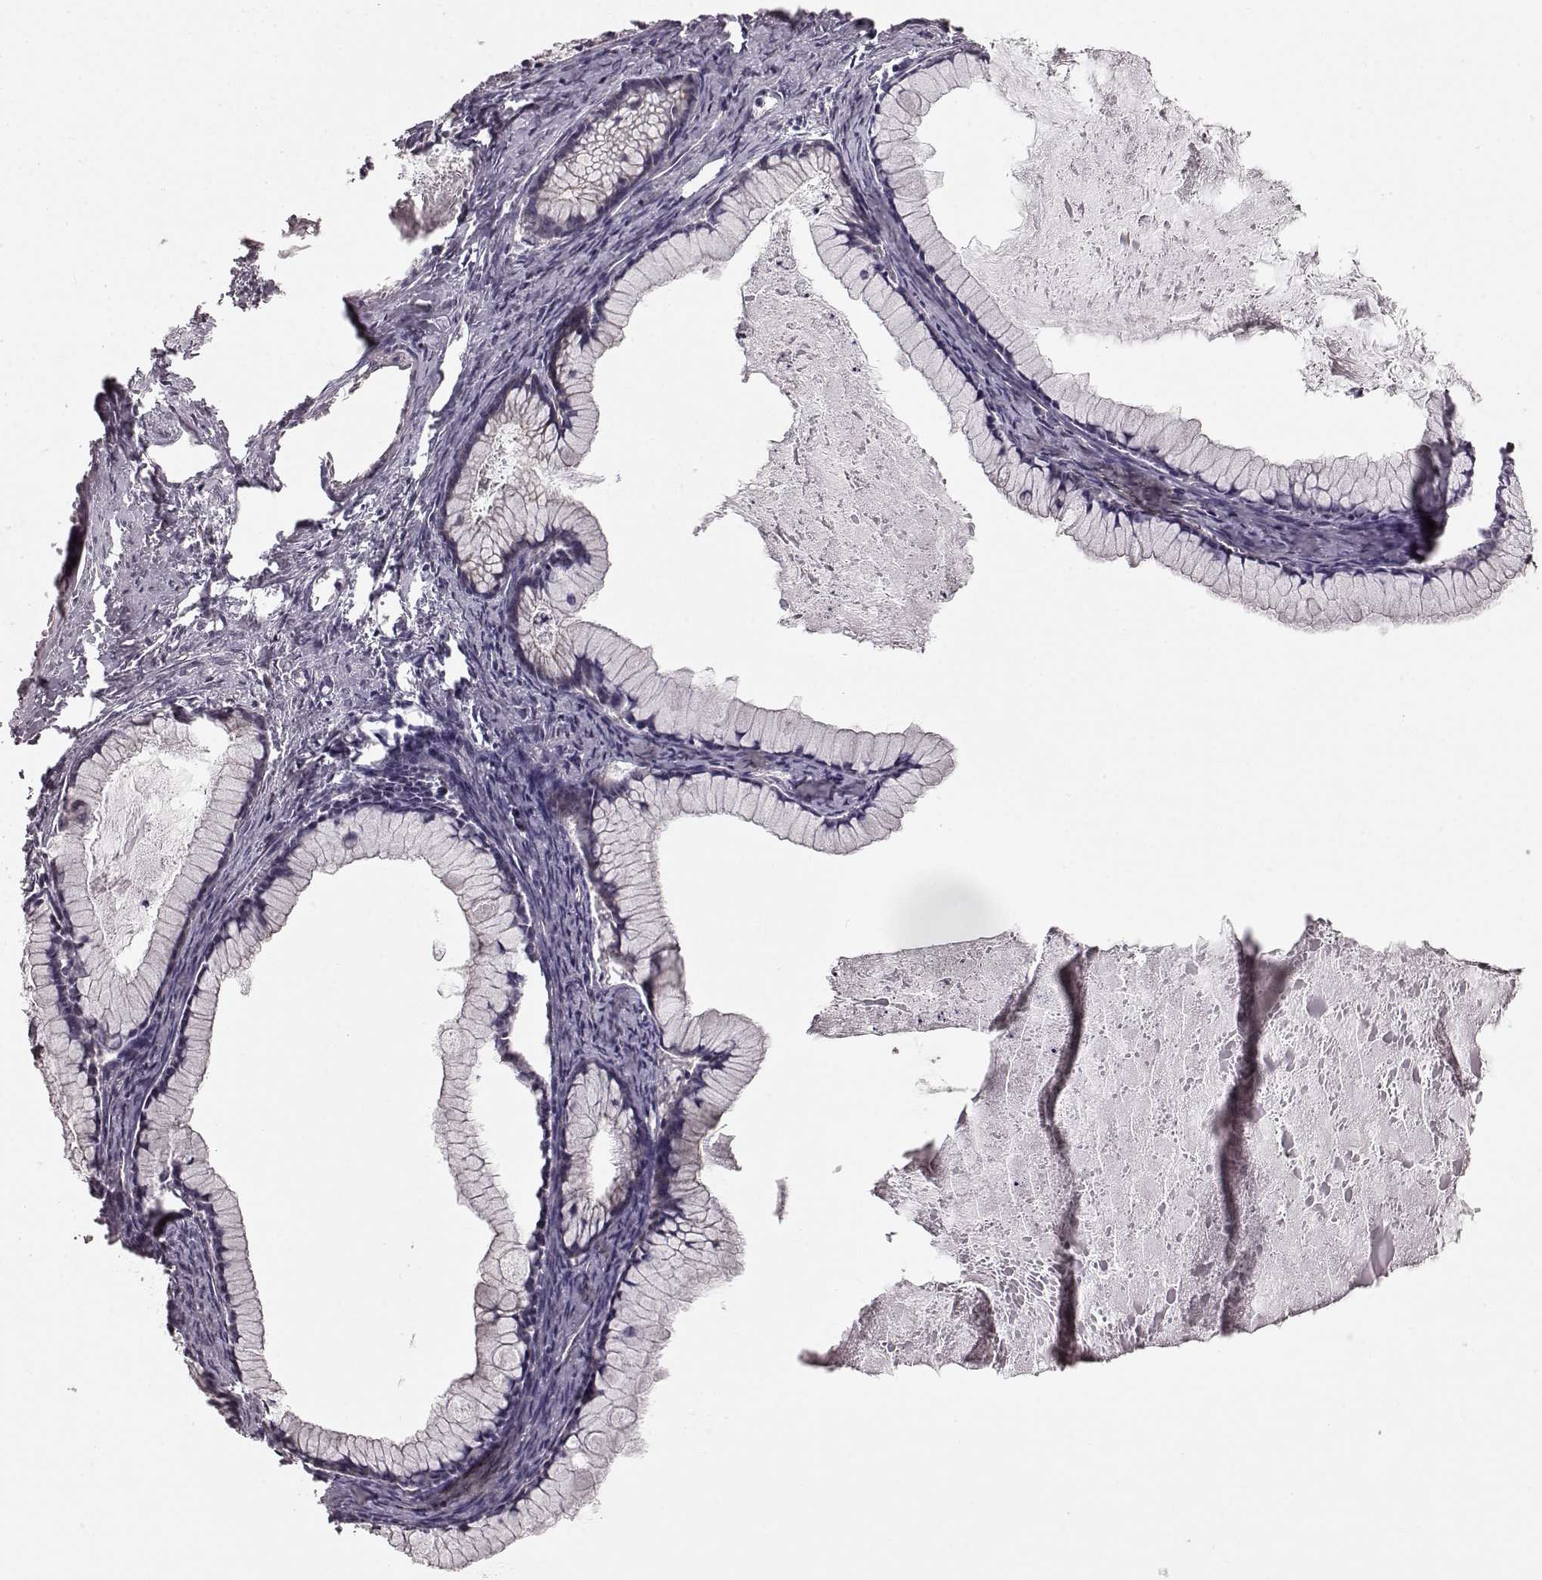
{"staining": {"intensity": "negative", "quantity": "none", "location": "none"}, "tissue": "ovarian cancer", "cell_type": "Tumor cells", "image_type": "cancer", "snomed": [{"axis": "morphology", "description": "Cystadenocarcinoma, mucinous, NOS"}, {"axis": "topography", "description": "Ovary"}], "caption": "Micrograph shows no significant protein positivity in tumor cells of mucinous cystadenocarcinoma (ovarian).", "gene": "SLC22A18", "patient": {"sex": "female", "age": 41}}